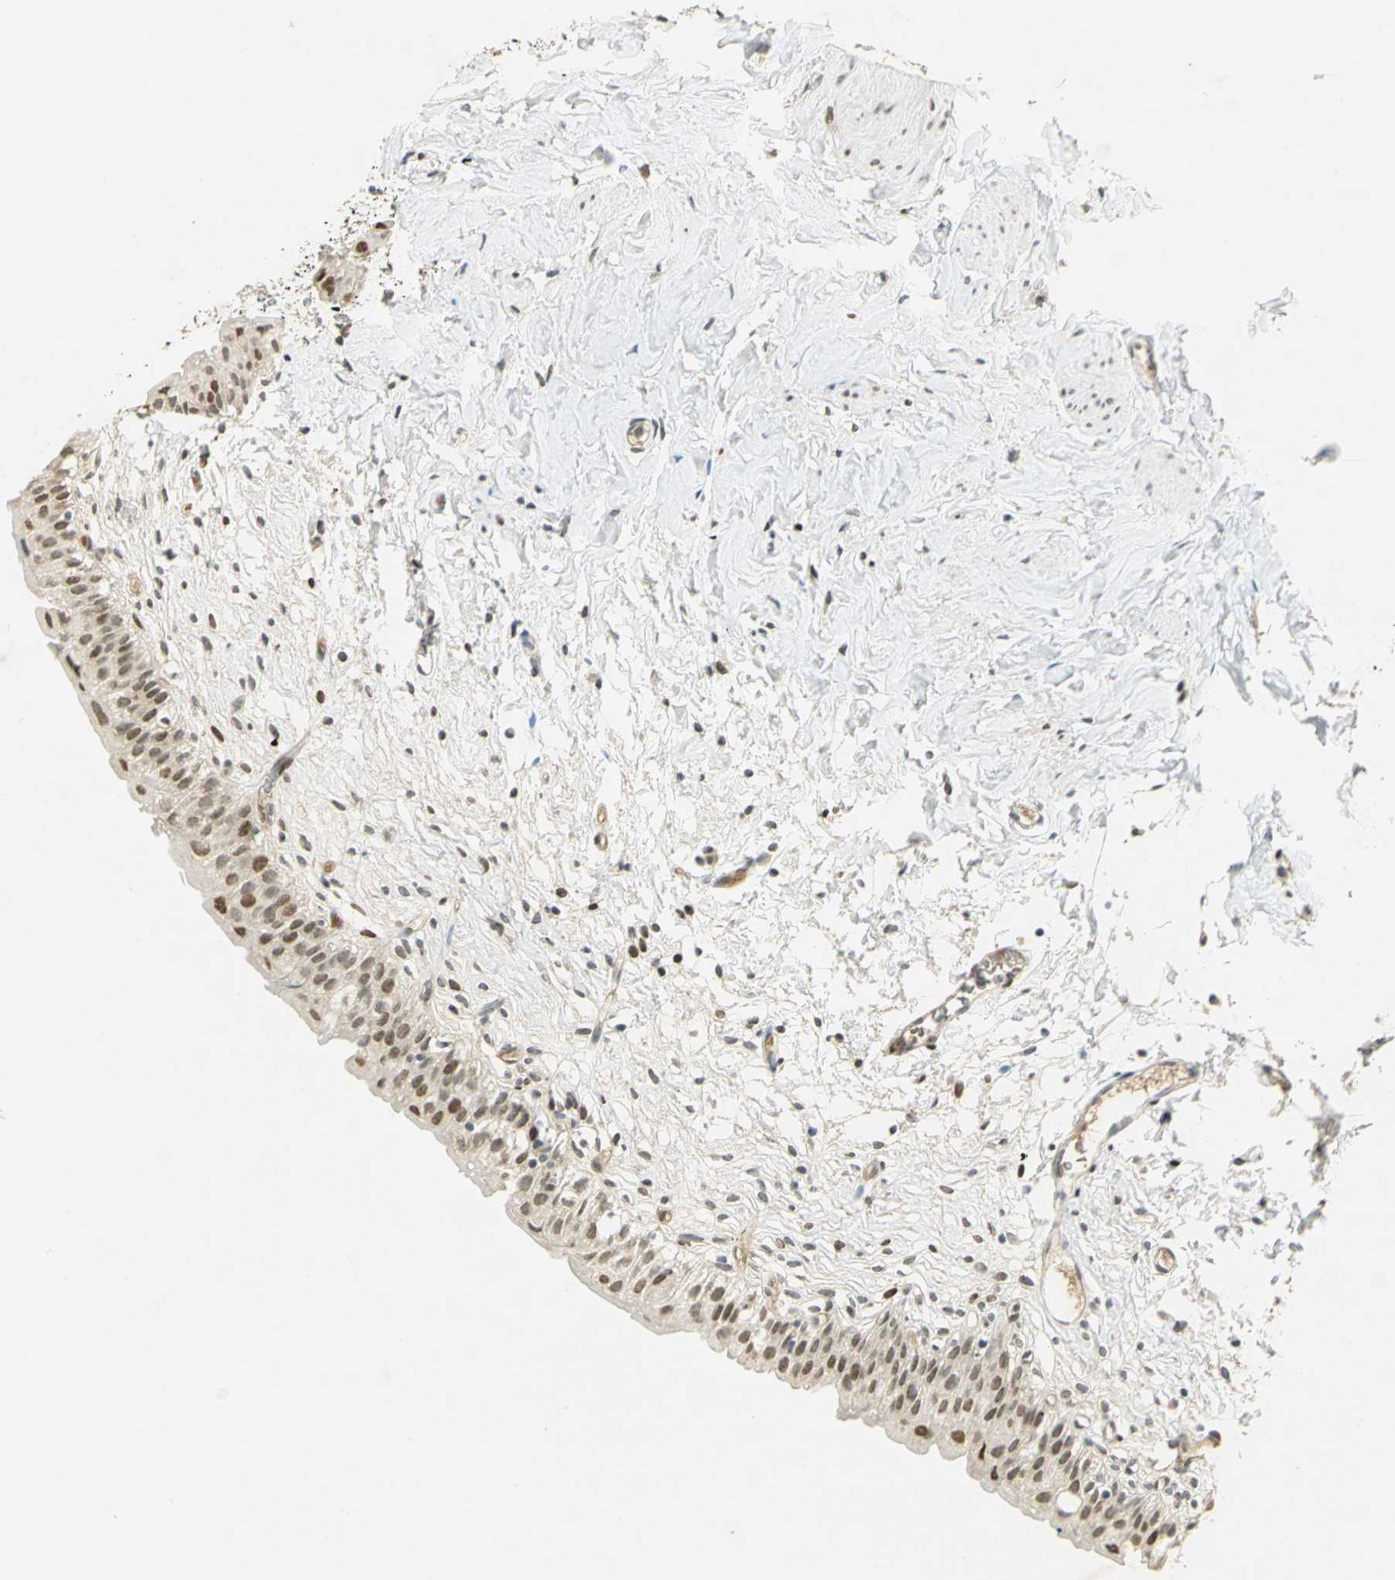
{"staining": {"intensity": "strong", "quantity": ">75%", "location": "nuclear"}, "tissue": "urinary bladder", "cell_type": "Urothelial cells", "image_type": "normal", "snomed": [{"axis": "morphology", "description": "Normal tissue, NOS"}, {"axis": "topography", "description": "Urinary bladder"}], "caption": "Immunohistochemistry (IHC) micrograph of normal urinary bladder: urinary bladder stained using immunohistochemistry (IHC) displays high levels of strong protein expression localized specifically in the nuclear of urothelial cells, appearing as a nuclear brown color.", "gene": "AK6", "patient": {"sex": "female", "age": 80}}